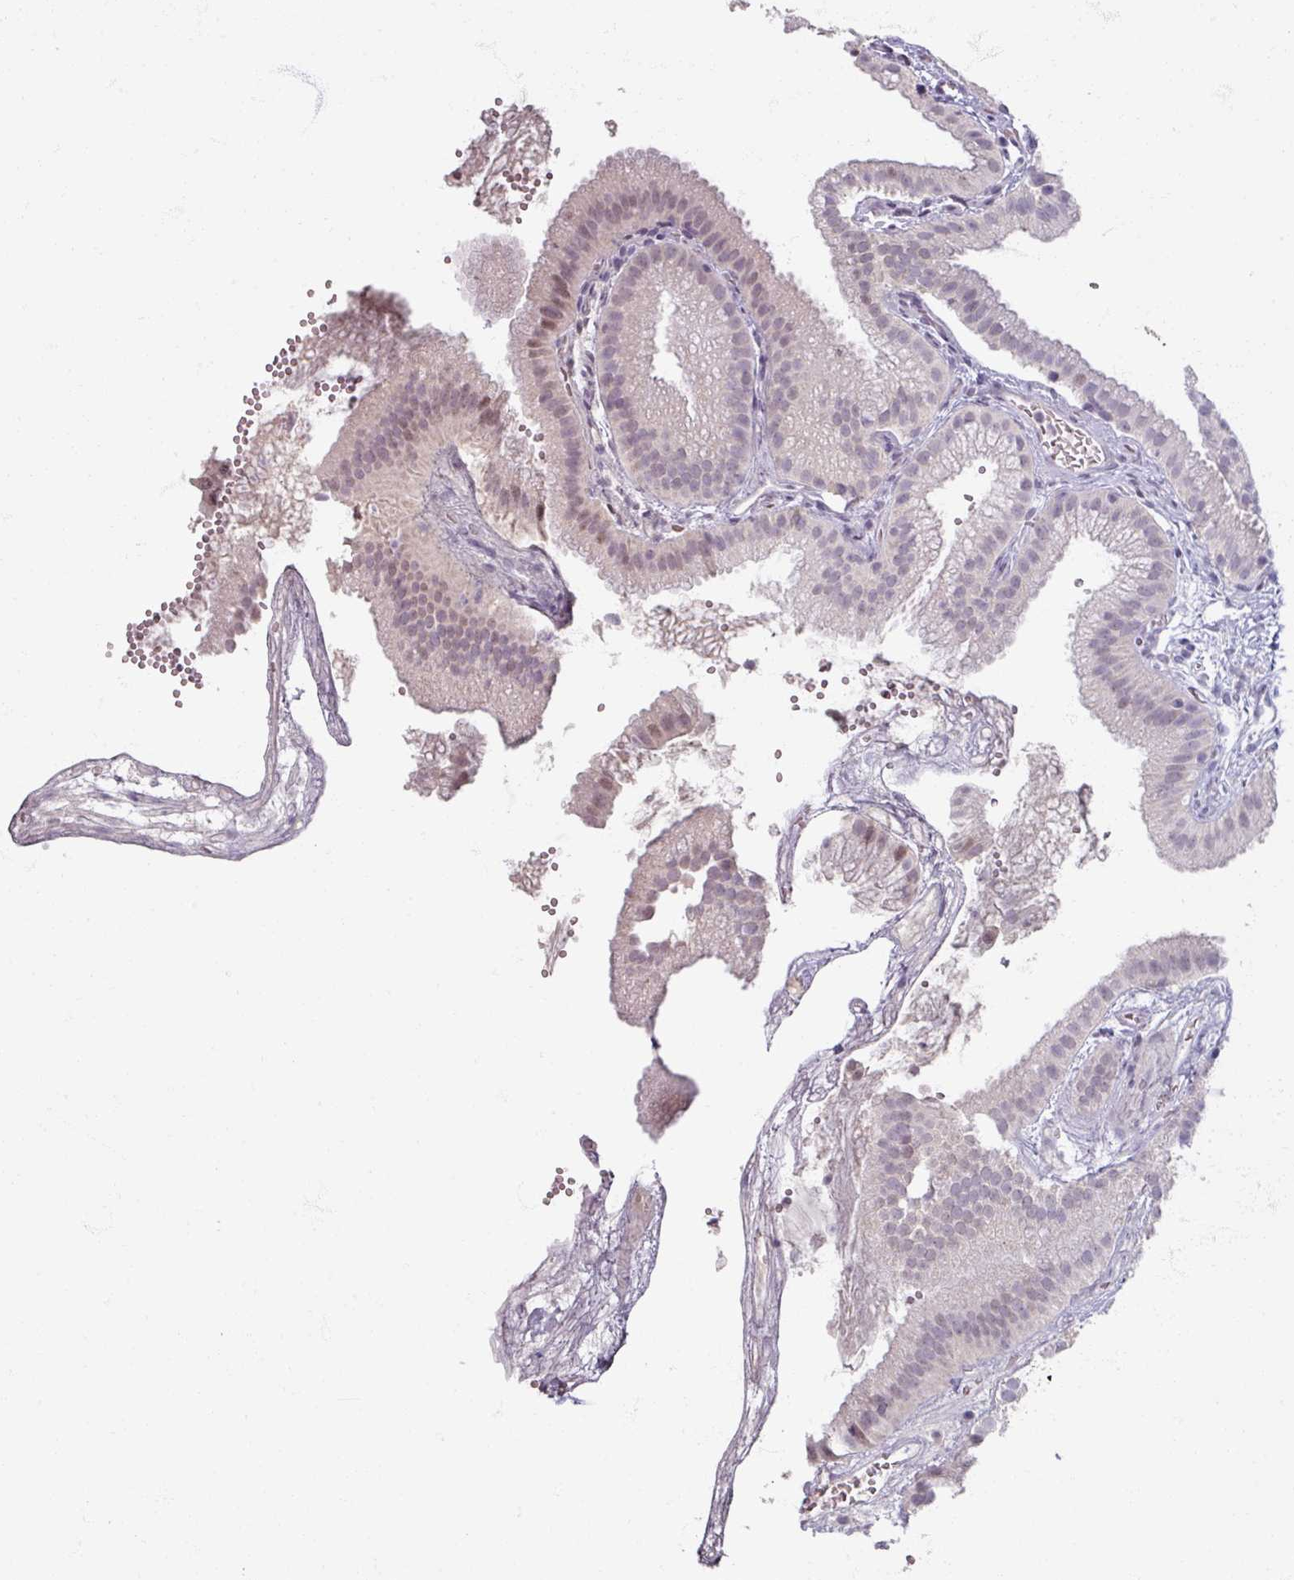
{"staining": {"intensity": "weak", "quantity": "<25%", "location": "nuclear"}, "tissue": "gallbladder", "cell_type": "Glandular cells", "image_type": "normal", "snomed": [{"axis": "morphology", "description": "Normal tissue, NOS"}, {"axis": "topography", "description": "Gallbladder"}], "caption": "The photomicrograph displays no staining of glandular cells in unremarkable gallbladder.", "gene": "SOX11", "patient": {"sex": "female", "age": 63}}